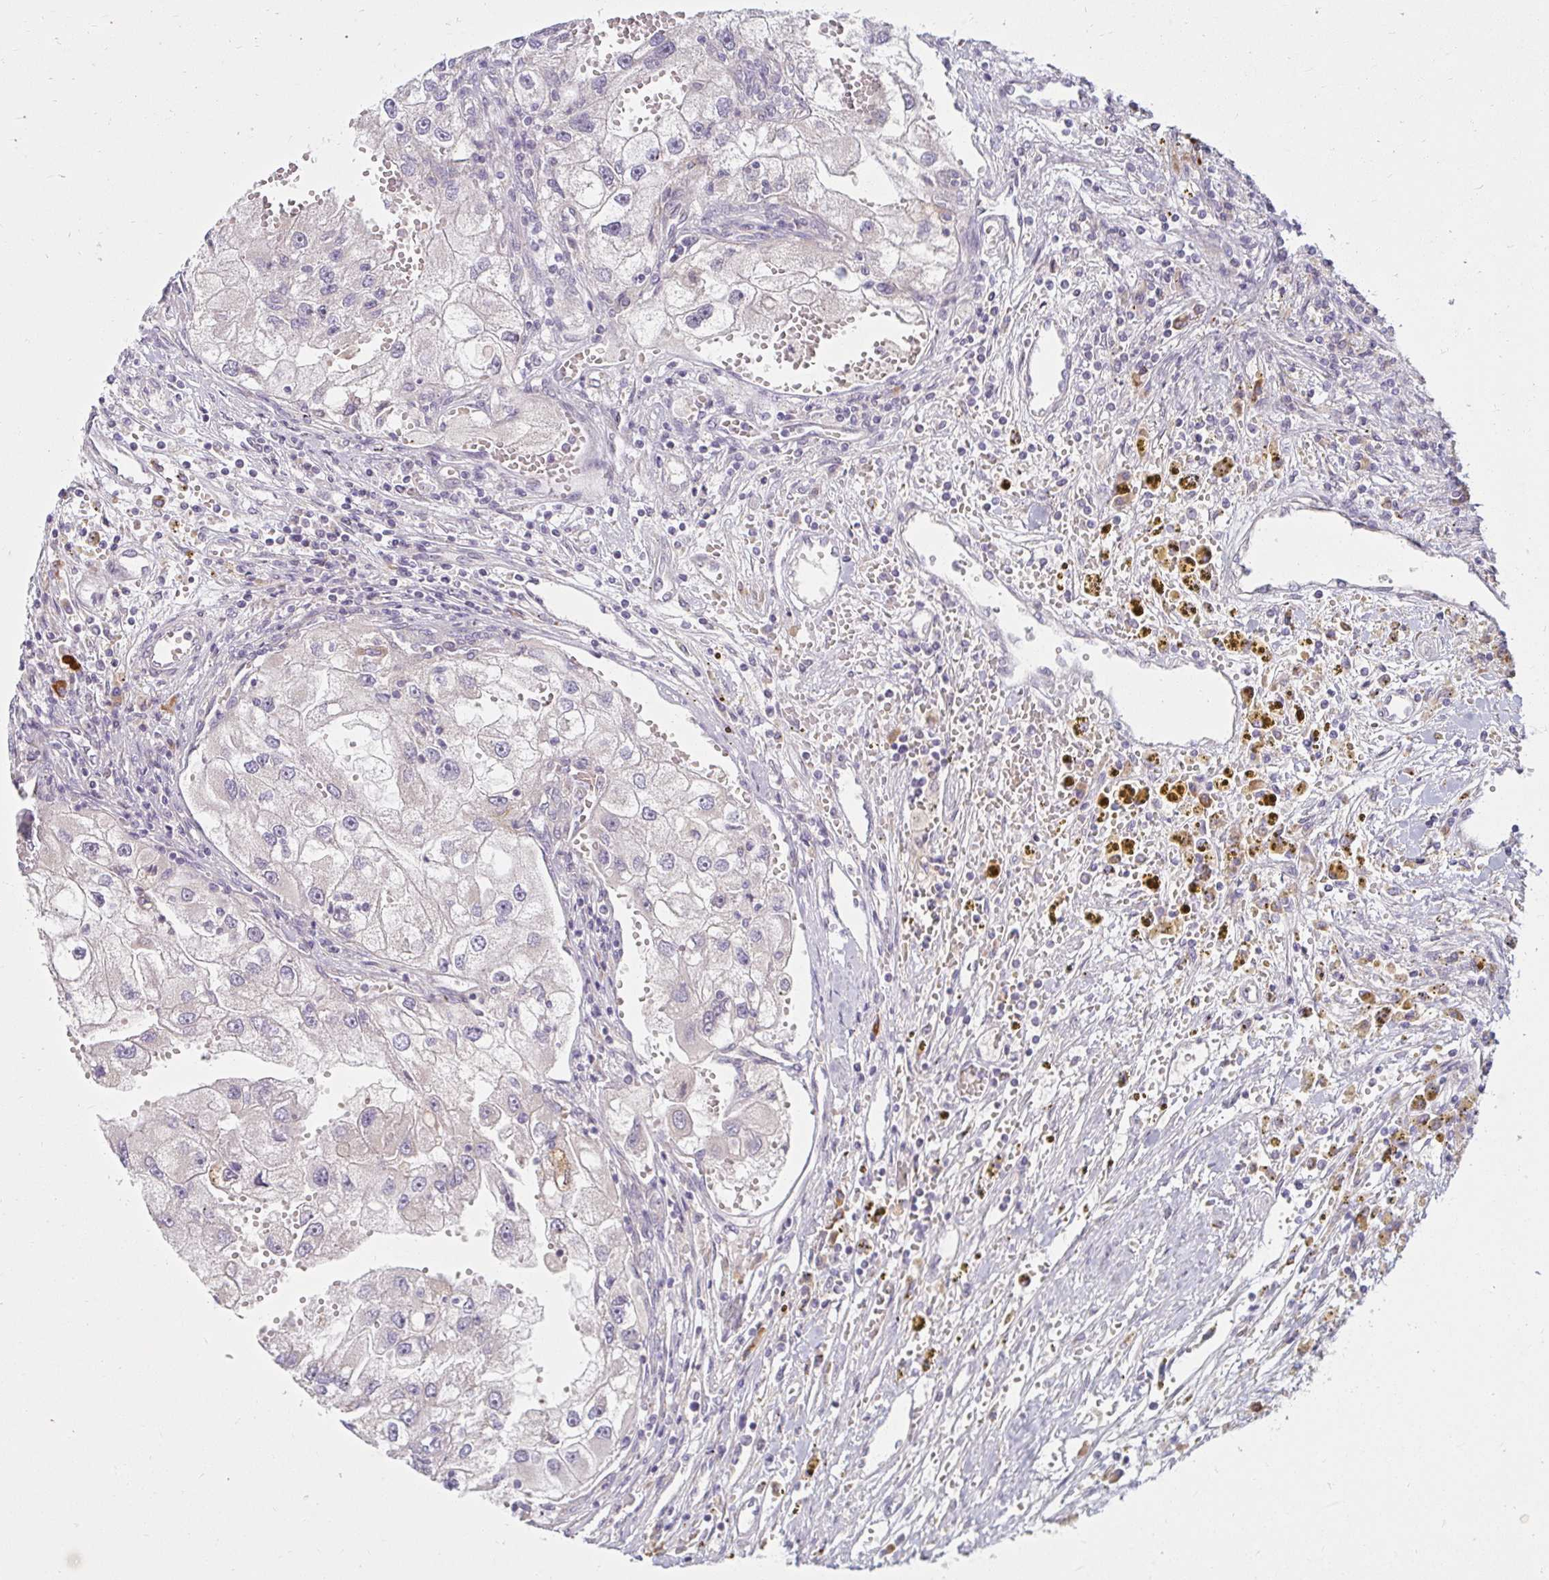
{"staining": {"intensity": "negative", "quantity": "none", "location": "none"}, "tissue": "renal cancer", "cell_type": "Tumor cells", "image_type": "cancer", "snomed": [{"axis": "morphology", "description": "Adenocarcinoma, NOS"}, {"axis": "topography", "description": "Kidney"}], "caption": "Histopathology image shows no significant protein expression in tumor cells of renal cancer. The staining is performed using DAB brown chromogen with nuclei counter-stained in using hematoxylin.", "gene": "SKP2", "patient": {"sex": "male", "age": 63}}